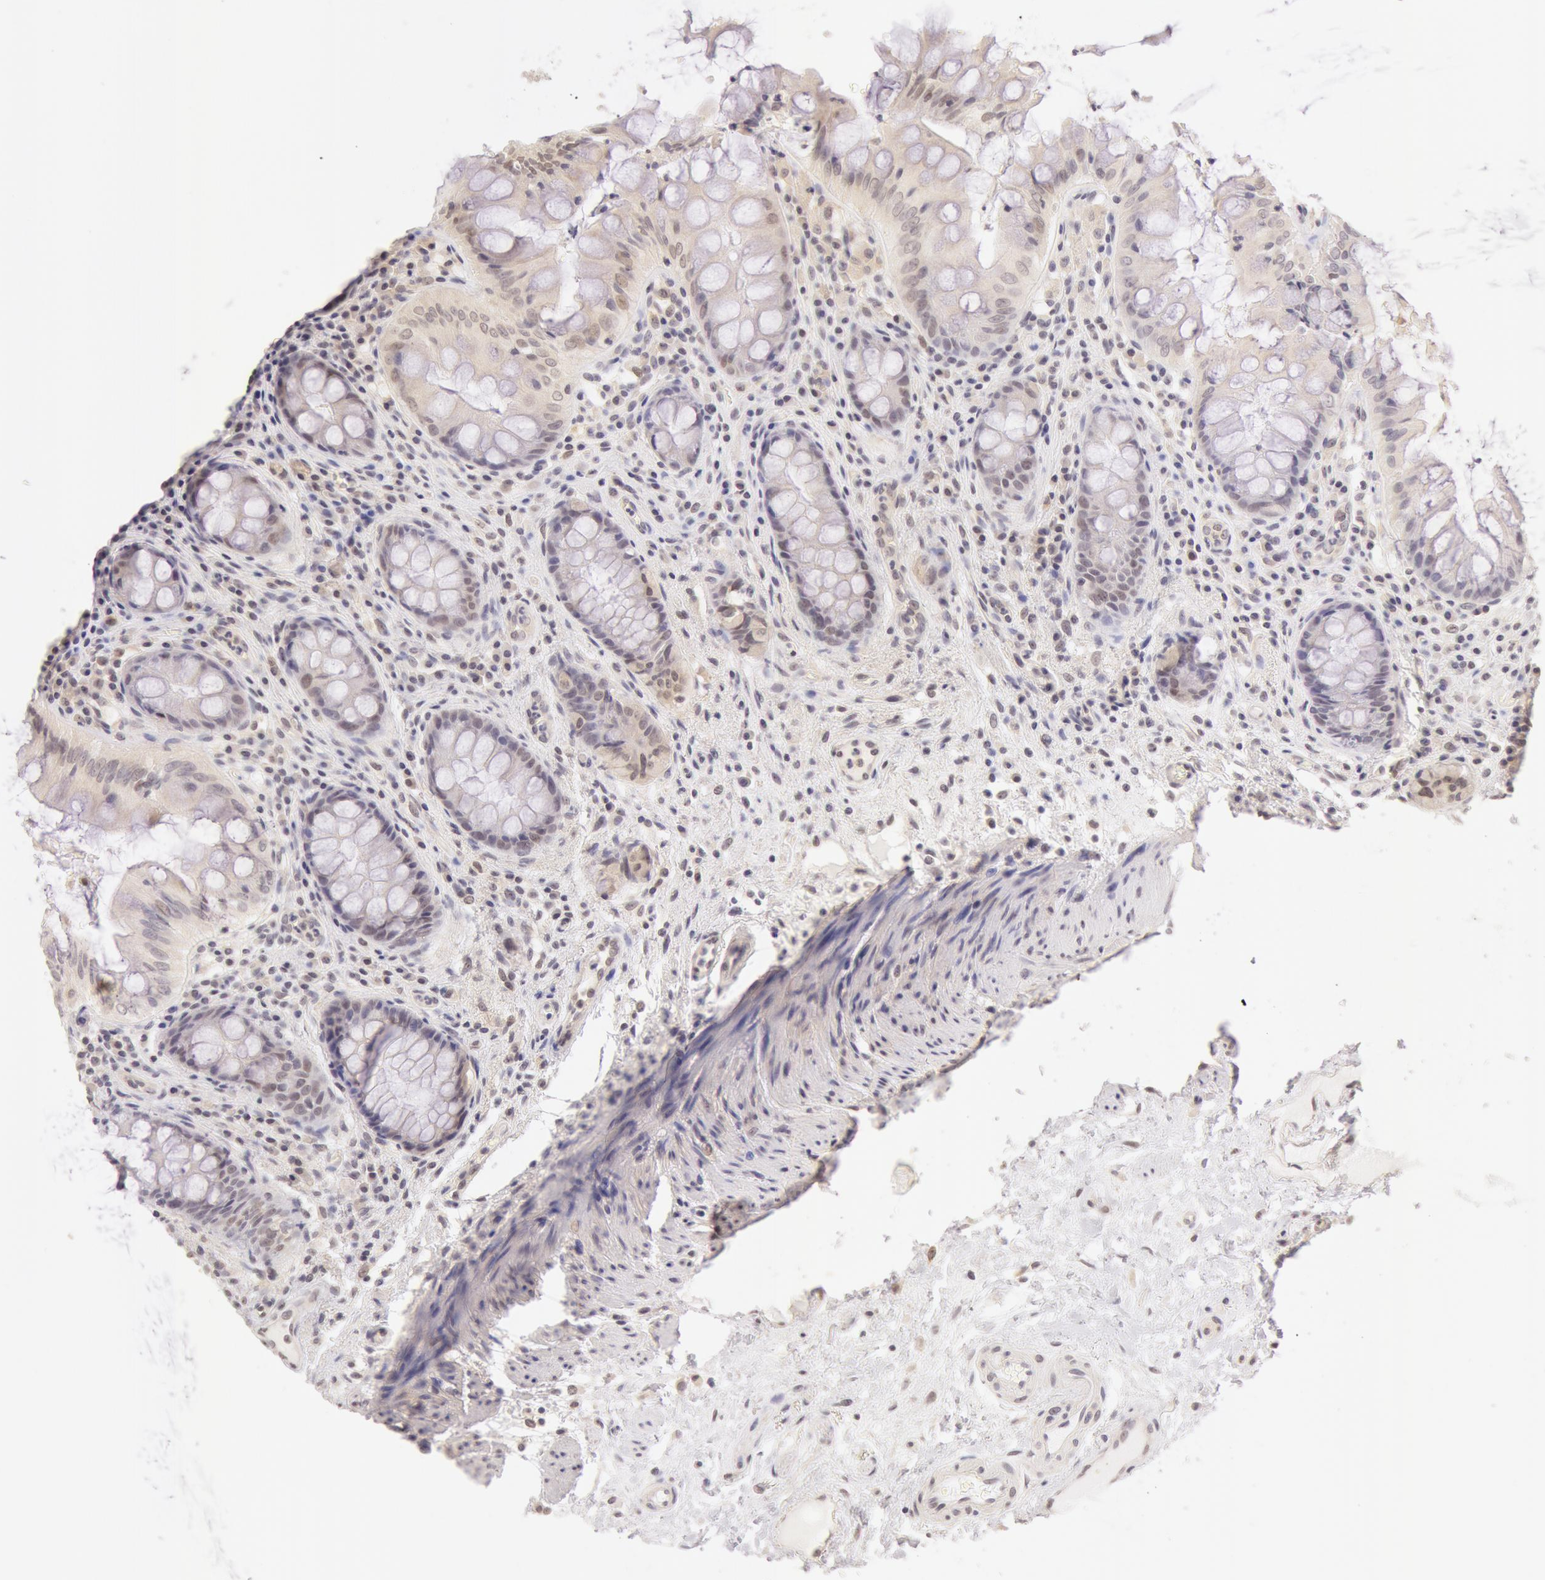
{"staining": {"intensity": "negative", "quantity": "none", "location": "none"}, "tissue": "rectum", "cell_type": "Glandular cells", "image_type": "normal", "snomed": [{"axis": "morphology", "description": "Normal tissue, NOS"}, {"axis": "topography", "description": "Rectum"}], "caption": "Human rectum stained for a protein using IHC demonstrates no staining in glandular cells.", "gene": "ZNF597", "patient": {"sex": "female", "age": 75}}